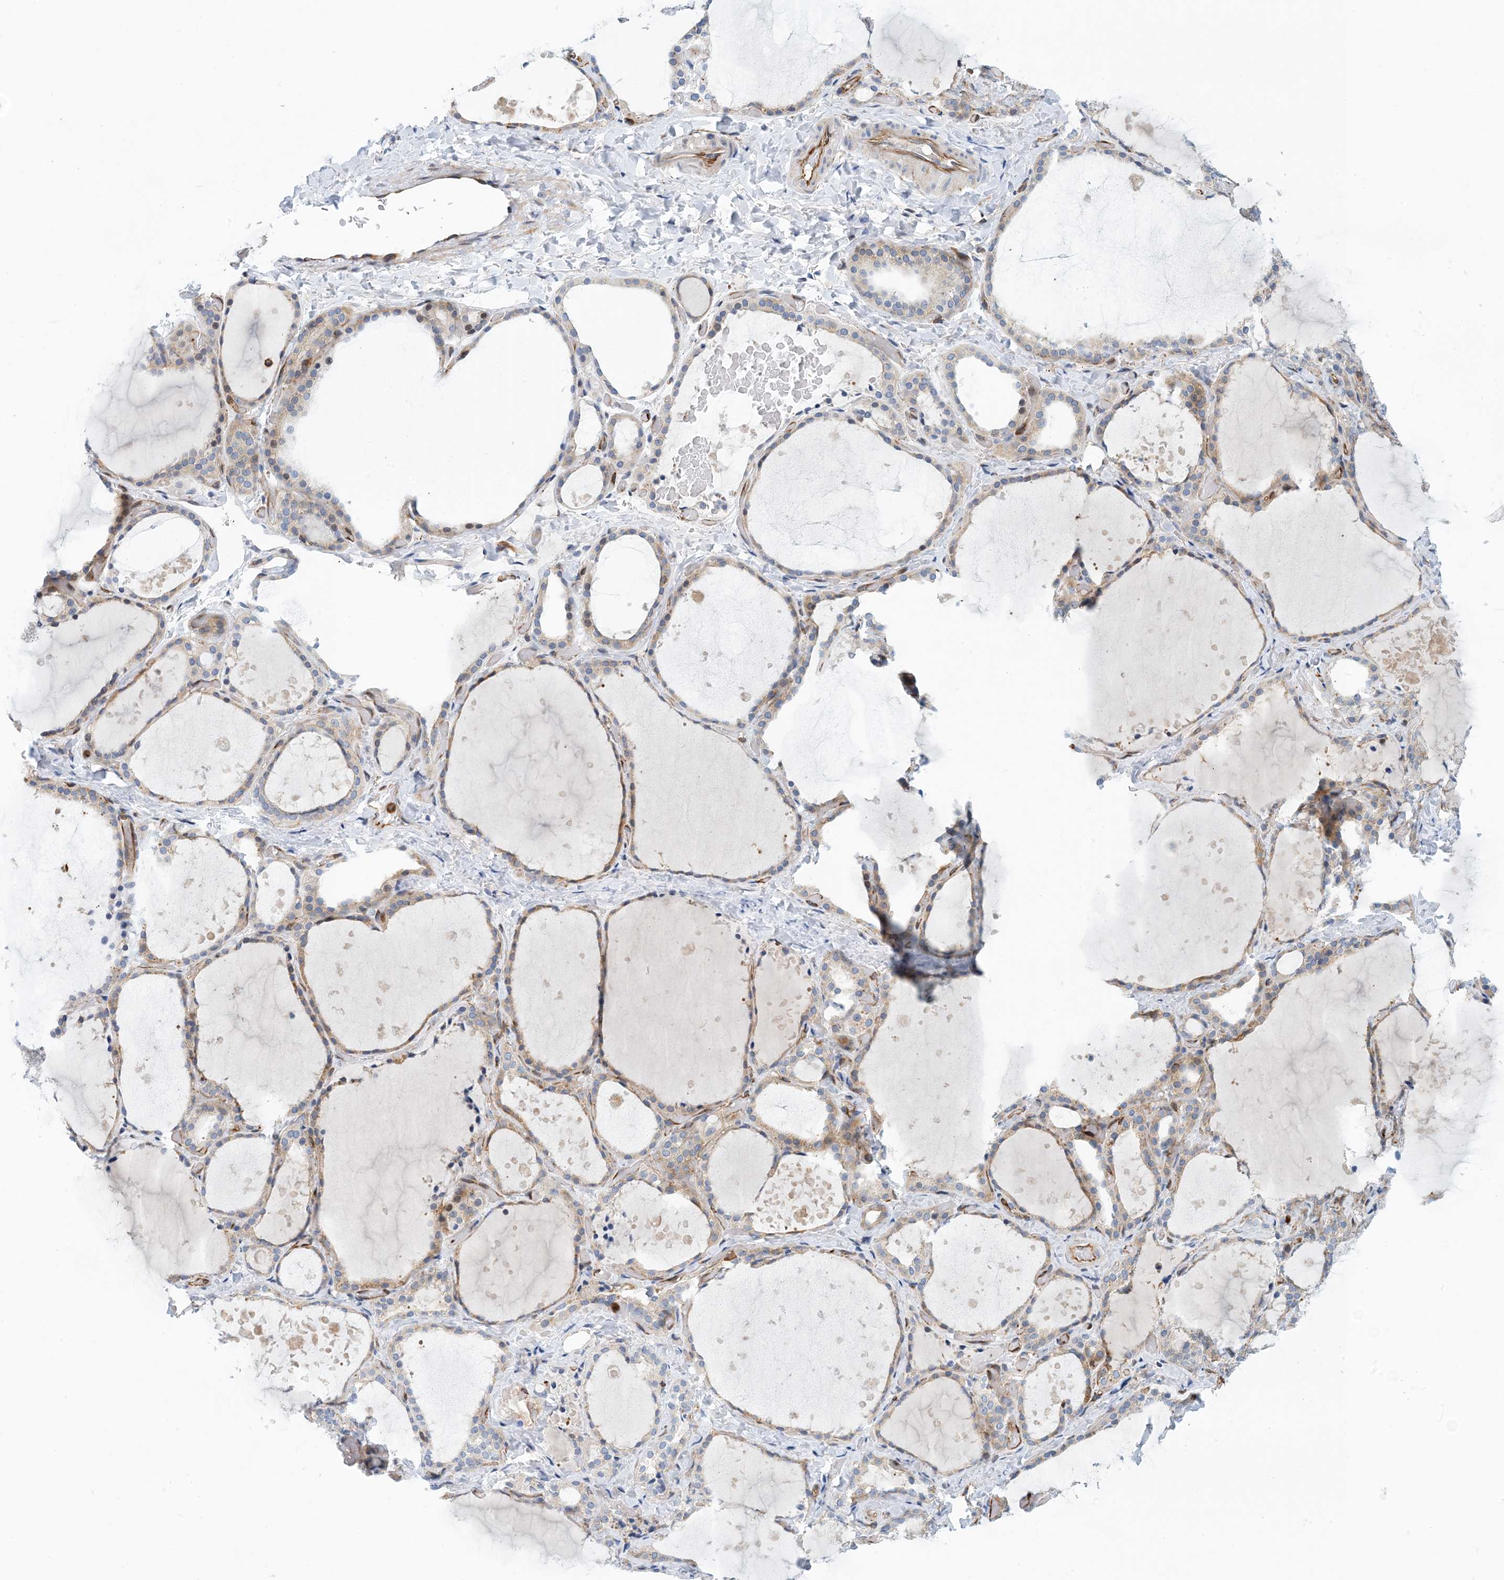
{"staining": {"intensity": "weak", "quantity": "25%-75%", "location": "cytoplasmic/membranous"}, "tissue": "thyroid gland", "cell_type": "Glandular cells", "image_type": "normal", "snomed": [{"axis": "morphology", "description": "Normal tissue, NOS"}, {"axis": "topography", "description": "Thyroid gland"}], "caption": "This micrograph displays IHC staining of normal thyroid gland, with low weak cytoplasmic/membranous positivity in approximately 25%-75% of glandular cells.", "gene": "PCDHA2", "patient": {"sex": "female", "age": 44}}